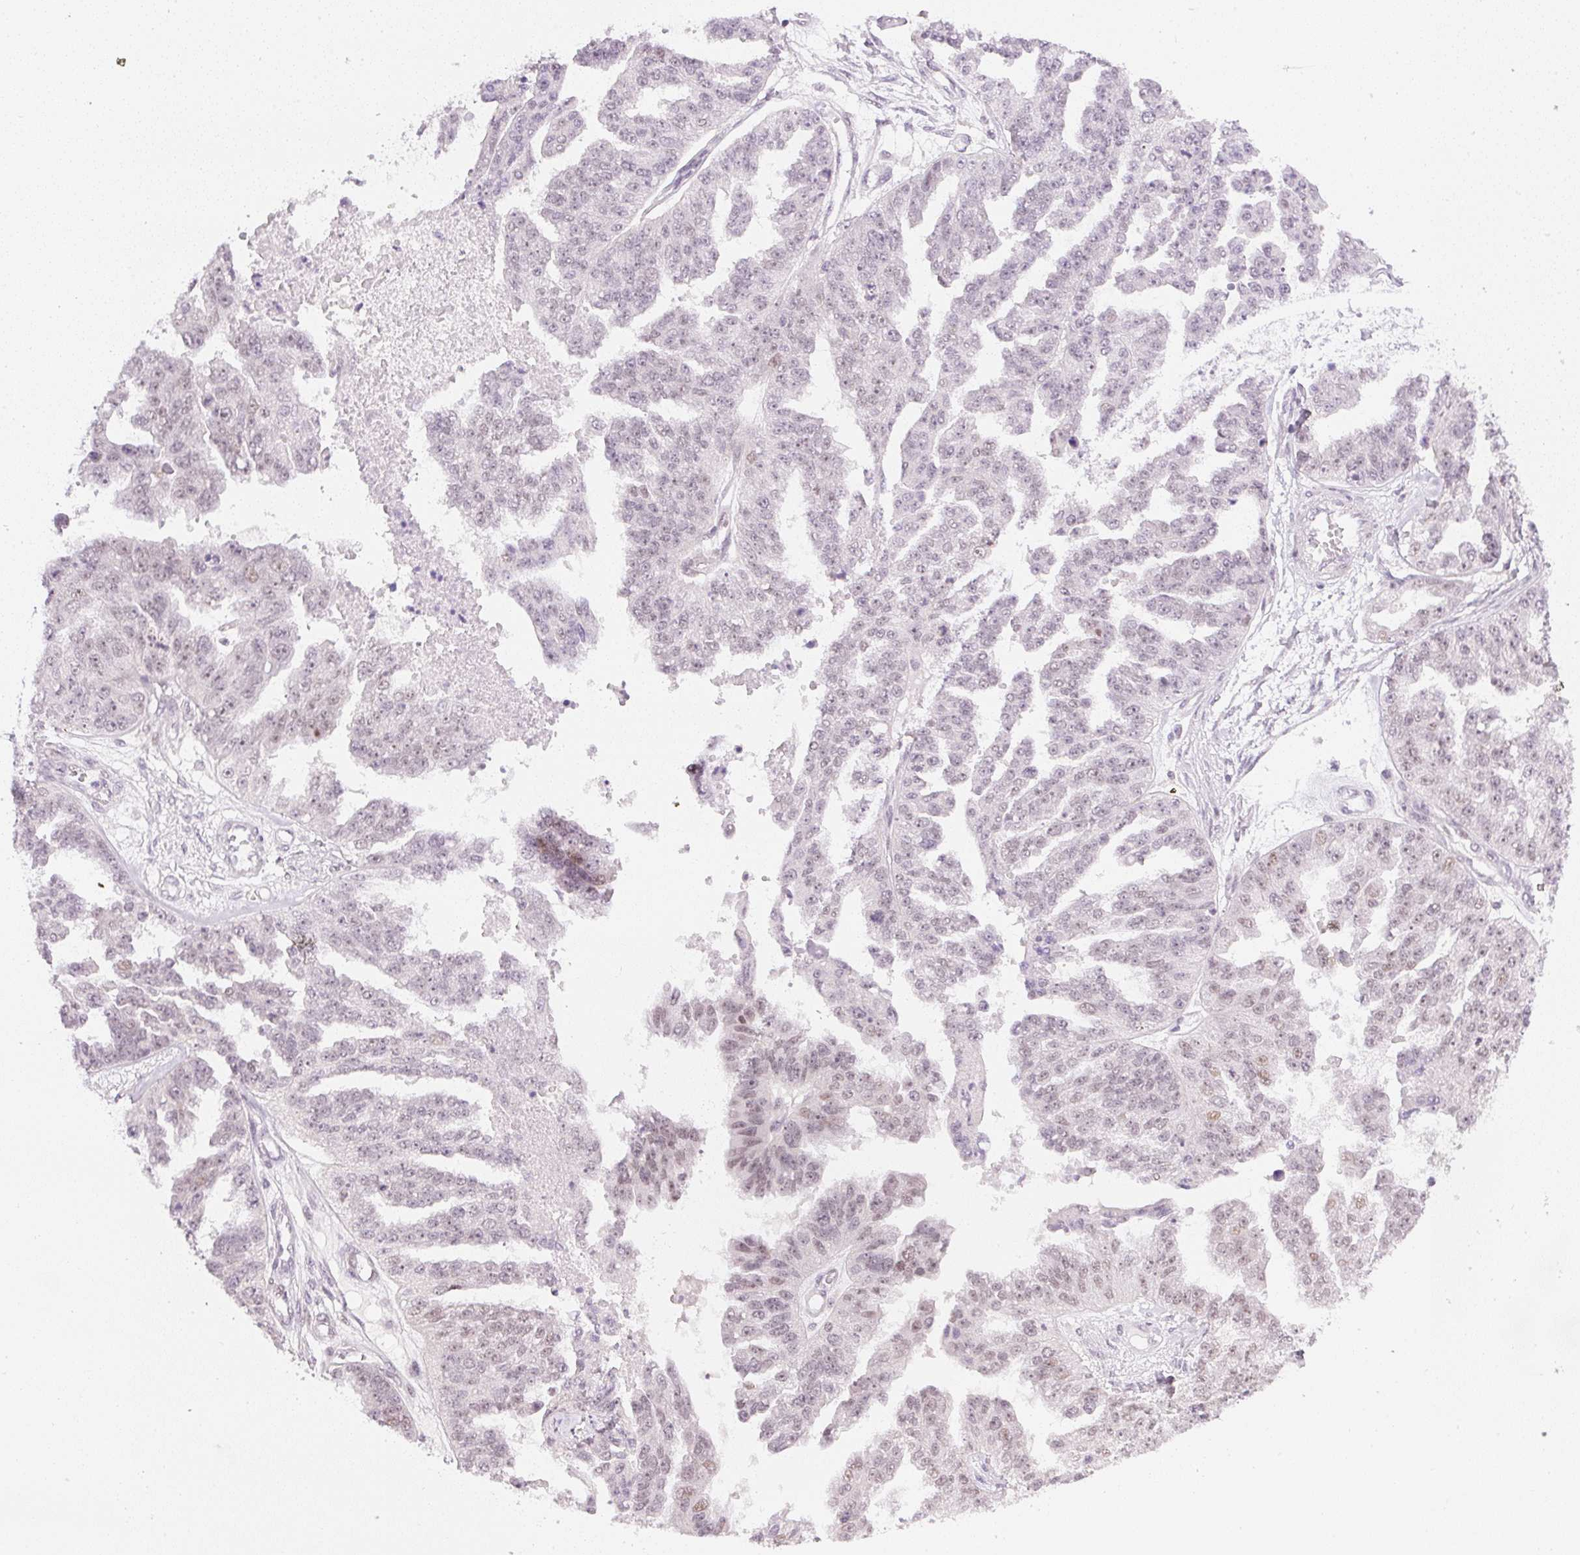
{"staining": {"intensity": "weak", "quantity": "25%-75%", "location": "nuclear"}, "tissue": "ovarian cancer", "cell_type": "Tumor cells", "image_type": "cancer", "snomed": [{"axis": "morphology", "description": "Cystadenocarcinoma, serous, NOS"}, {"axis": "topography", "description": "Ovary"}], "caption": "Weak nuclear expression for a protein is seen in about 25%-75% of tumor cells of ovarian cancer (serous cystadenocarcinoma) using IHC.", "gene": "DPPA4", "patient": {"sex": "female", "age": 58}}